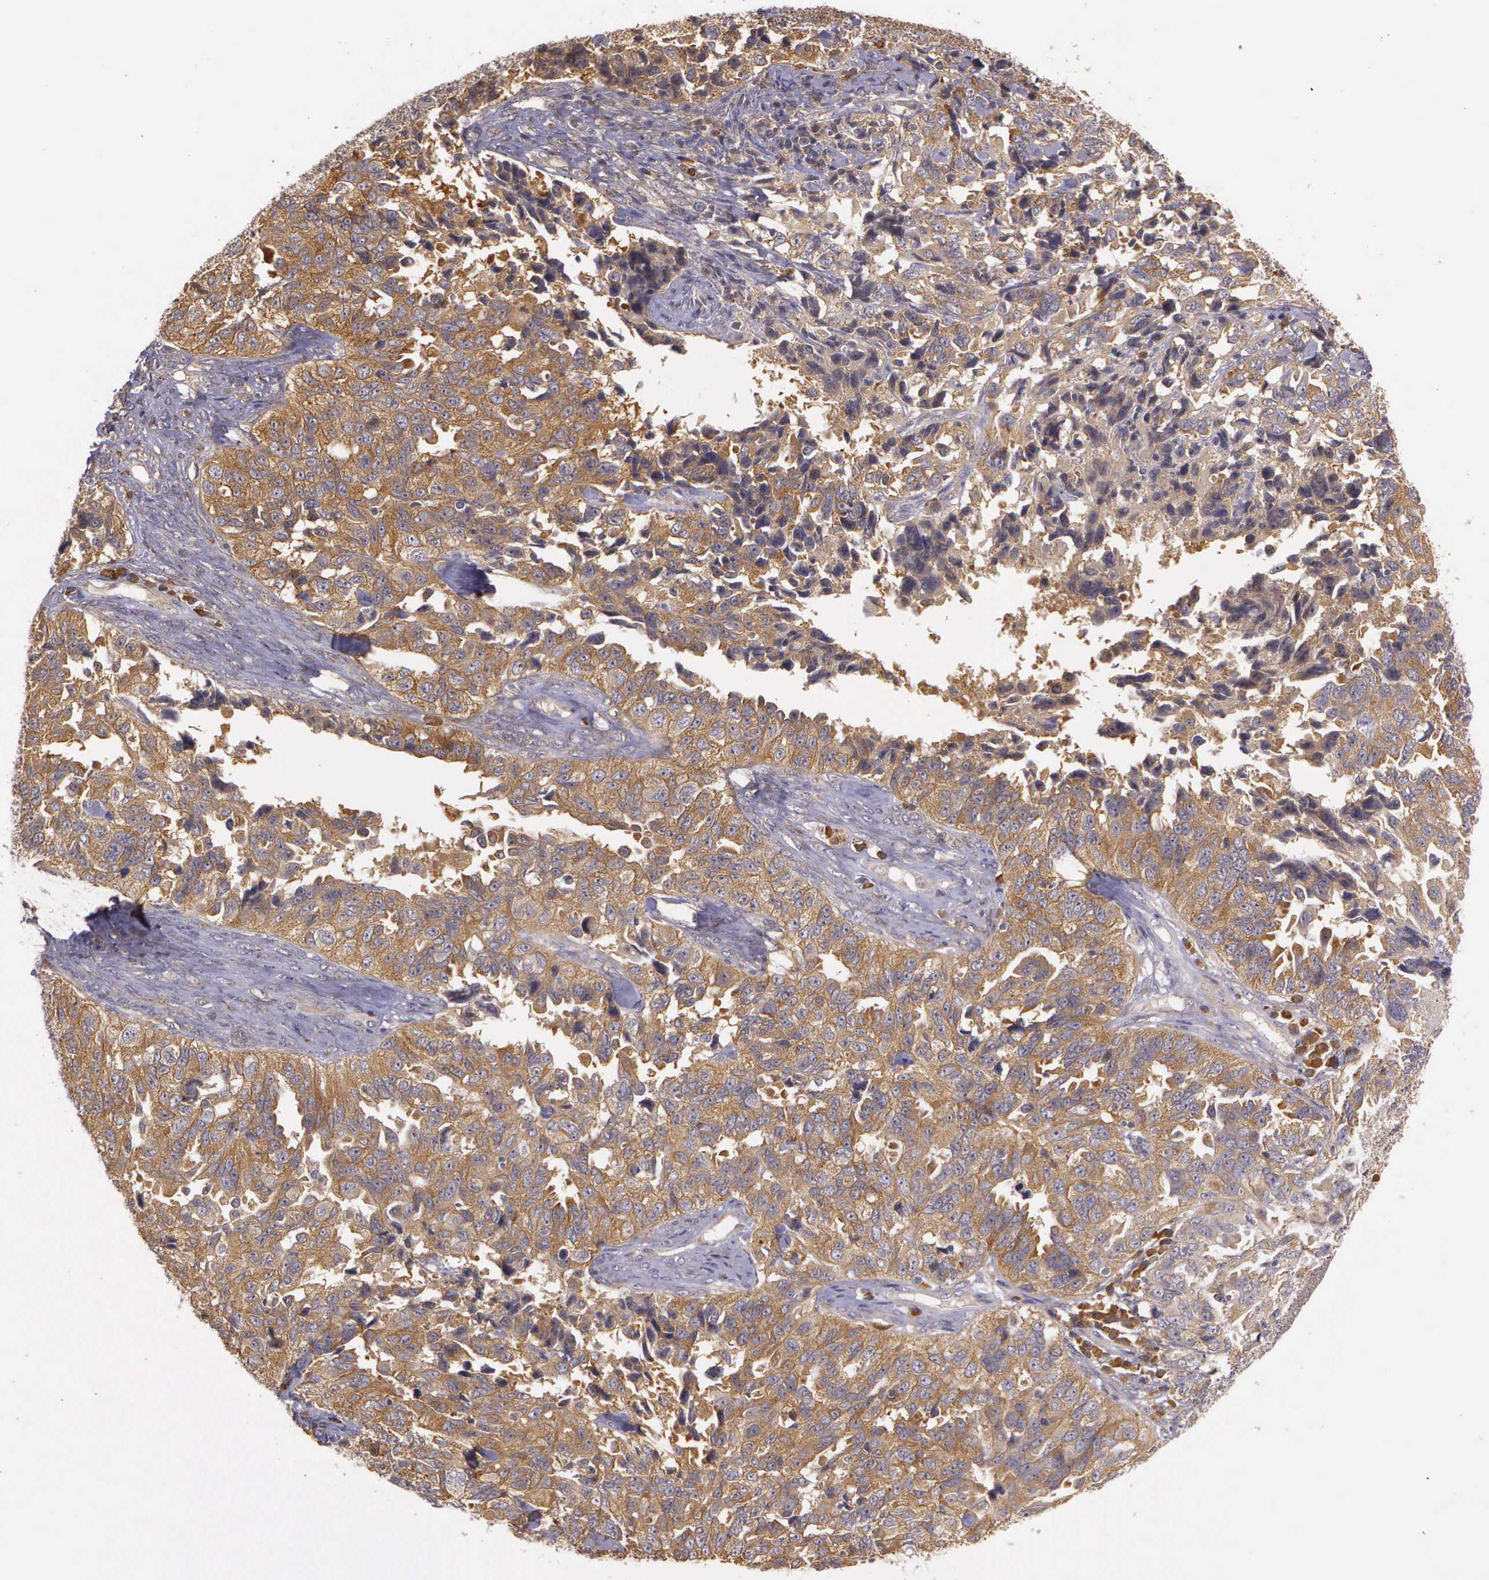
{"staining": {"intensity": "strong", "quantity": ">75%", "location": "cytoplasmic/membranous"}, "tissue": "ovarian cancer", "cell_type": "Tumor cells", "image_type": "cancer", "snomed": [{"axis": "morphology", "description": "Cystadenocarcinoma, serous, NOS"}, {"axis": "topography", "description": "Ovary"}], "caption": "An IHC photomicrograph of tumor tissue is shown. Protein staining in brown labels strong cytoplasmic/membranous positivity in ovarian cancer (serous cystadenocarcinoma) within tumor cells.", "gene": "EIF5", "patient": {"sex": "female", "age": 82}}